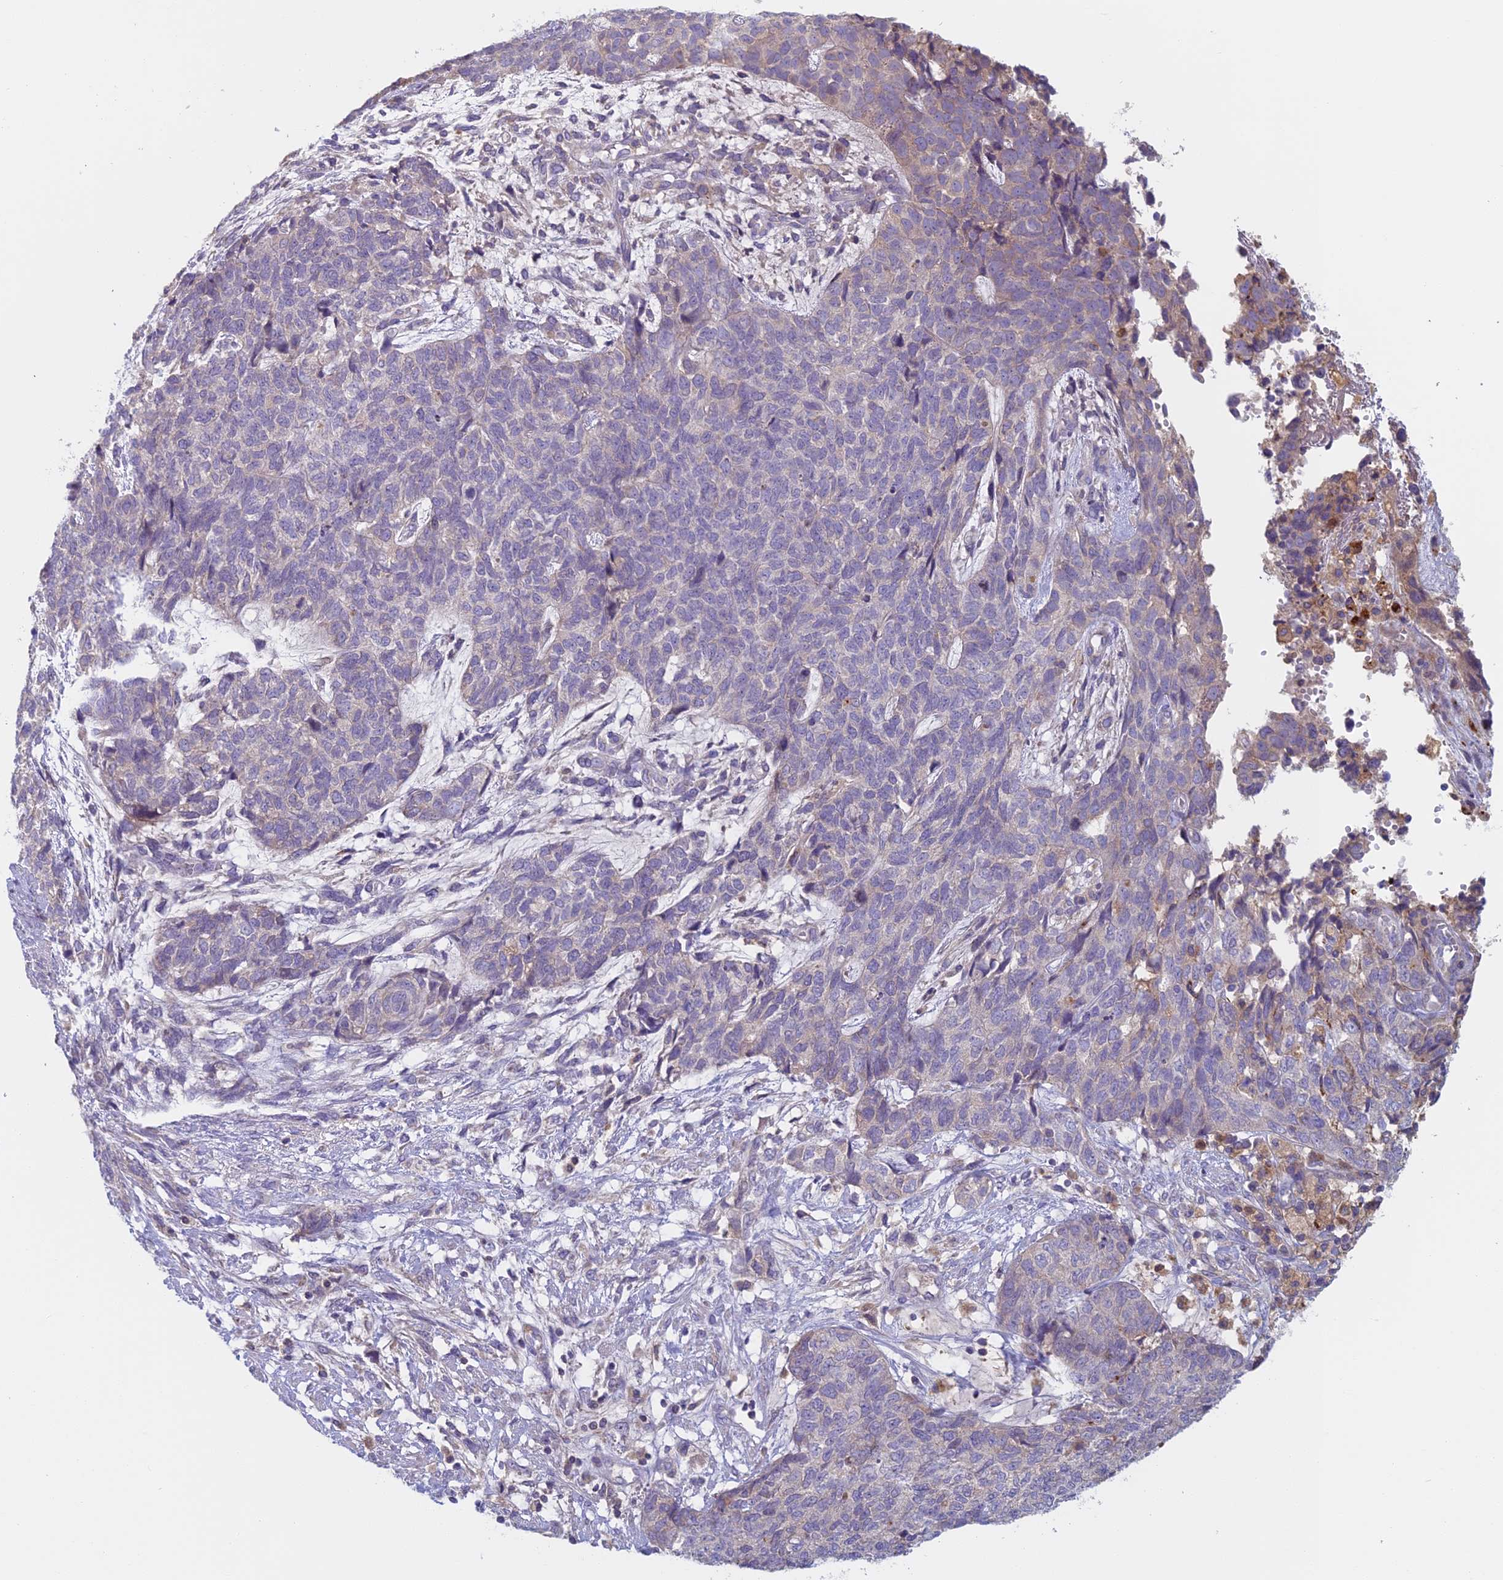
{"staining": {"intensity": "negative", "quantity": "none", "location": "none"}, "tissue": "cervical cancer", "cell_type": "Tumor cells", "image_type": "cancer", "snomed": [{"axis": "morphology", "description": "Squamous cell carcinoma, NOS"}, {"axis": "topography", "description": "Cervix"}], "caption": "The micrograph exhibits no staining of tumor cells in cervical cancer (squamous cell carcinoma).", "gene": "IFTAP", "patient": {"sex": "female", "age": 63}}